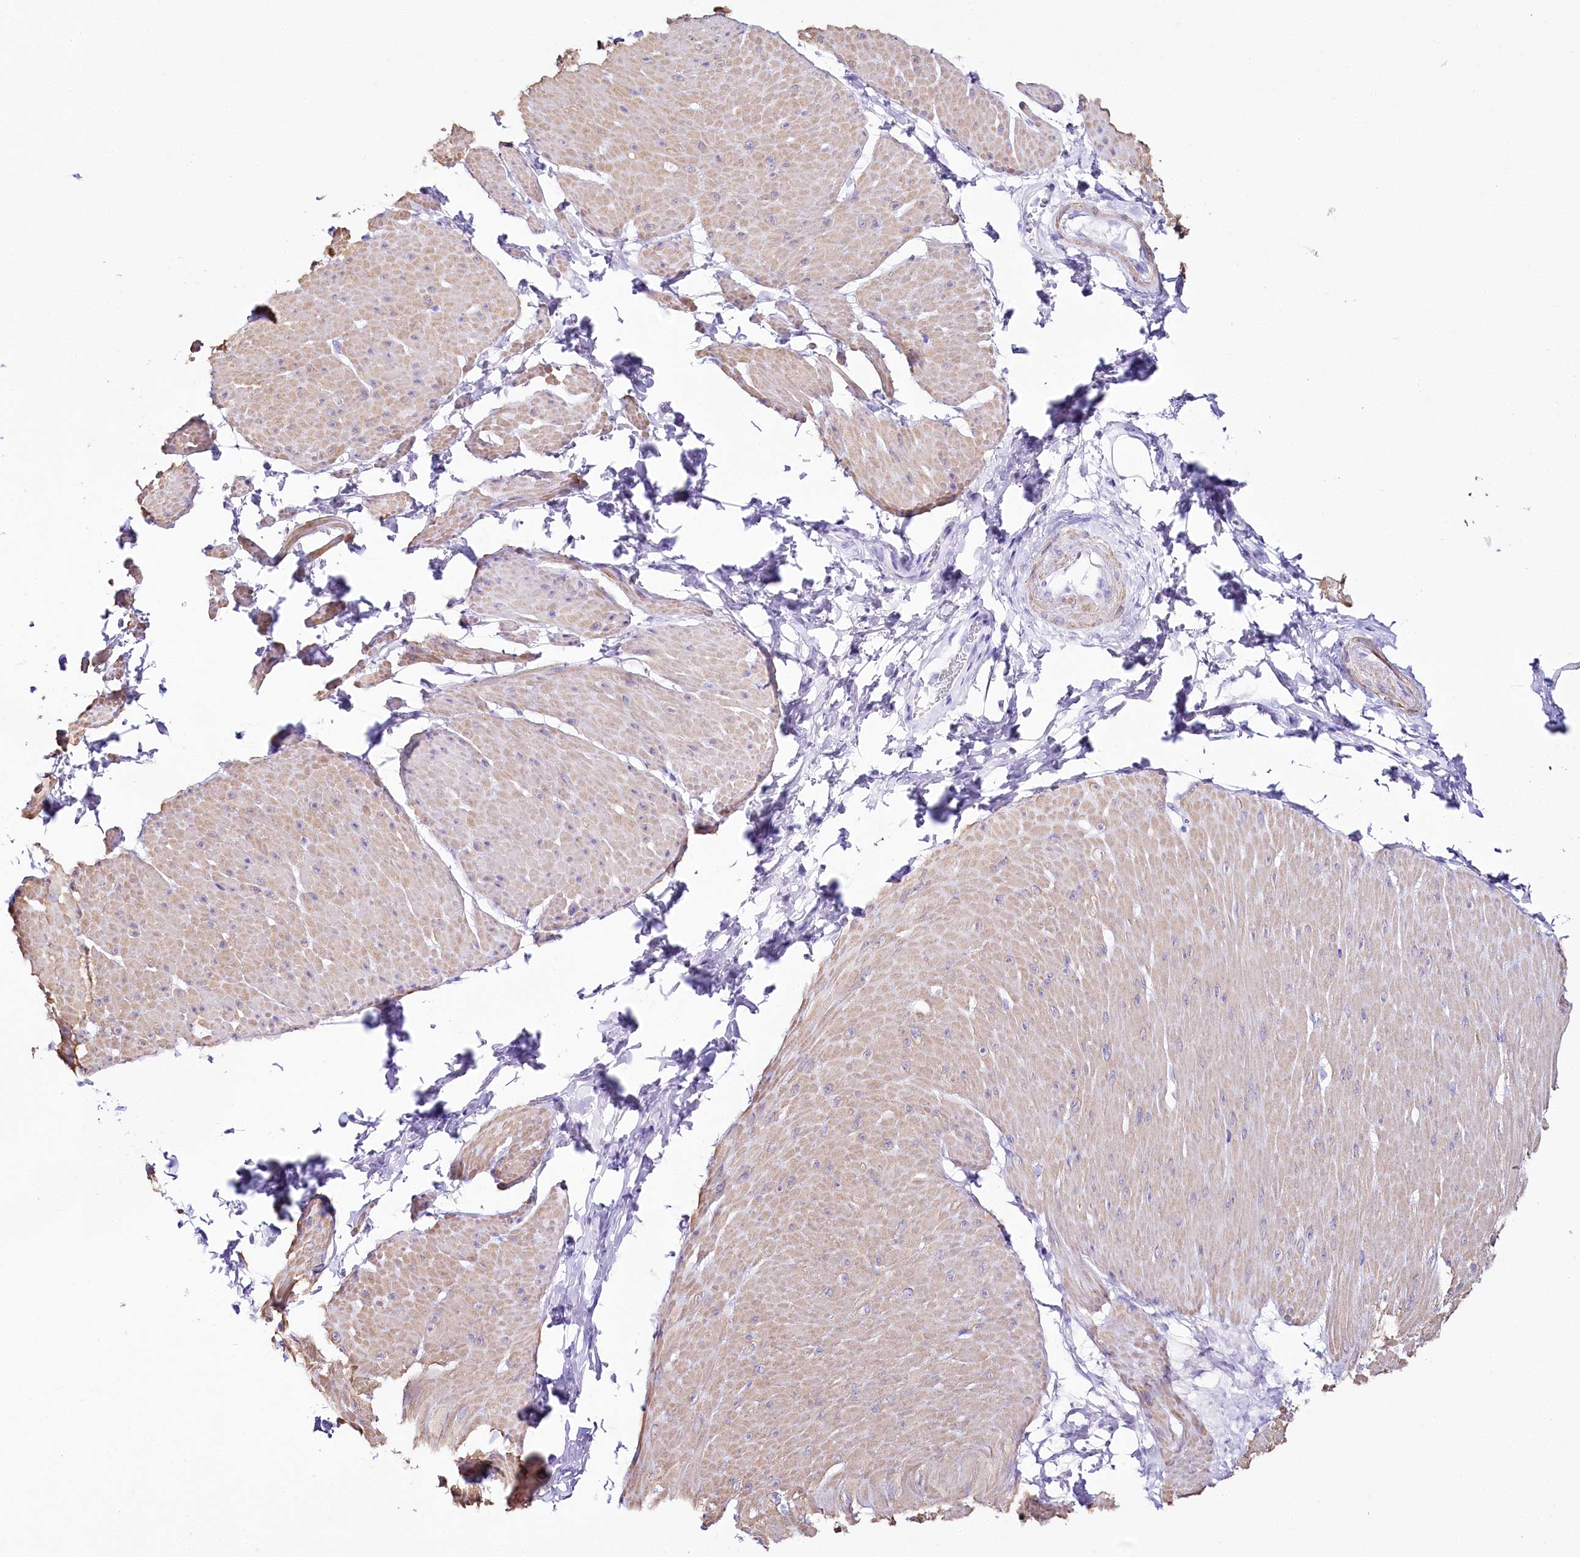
{"staining": {"intensity": "weak", "quantity": ">75%", "location": "cytoplasmic/membranous"}, "tissue": "smooth muscle", "cell_type": "Smooth muscle cells", "image_type": "normal", "snomed": [{"axis": "morphology", "description": "Urothelial carcinoma, High grade"}, {"axis": "topography", "description": "Urinary bladder"}], "caption": "A high-resolution image shows immunohistochemistry staining of normal smooth muscle, which shows weak cytoplasmic/membranous expression in about >75% of smooth muscle cells.", "gene": "CSN3", "patient": {"sex": "male", "age": 46}}